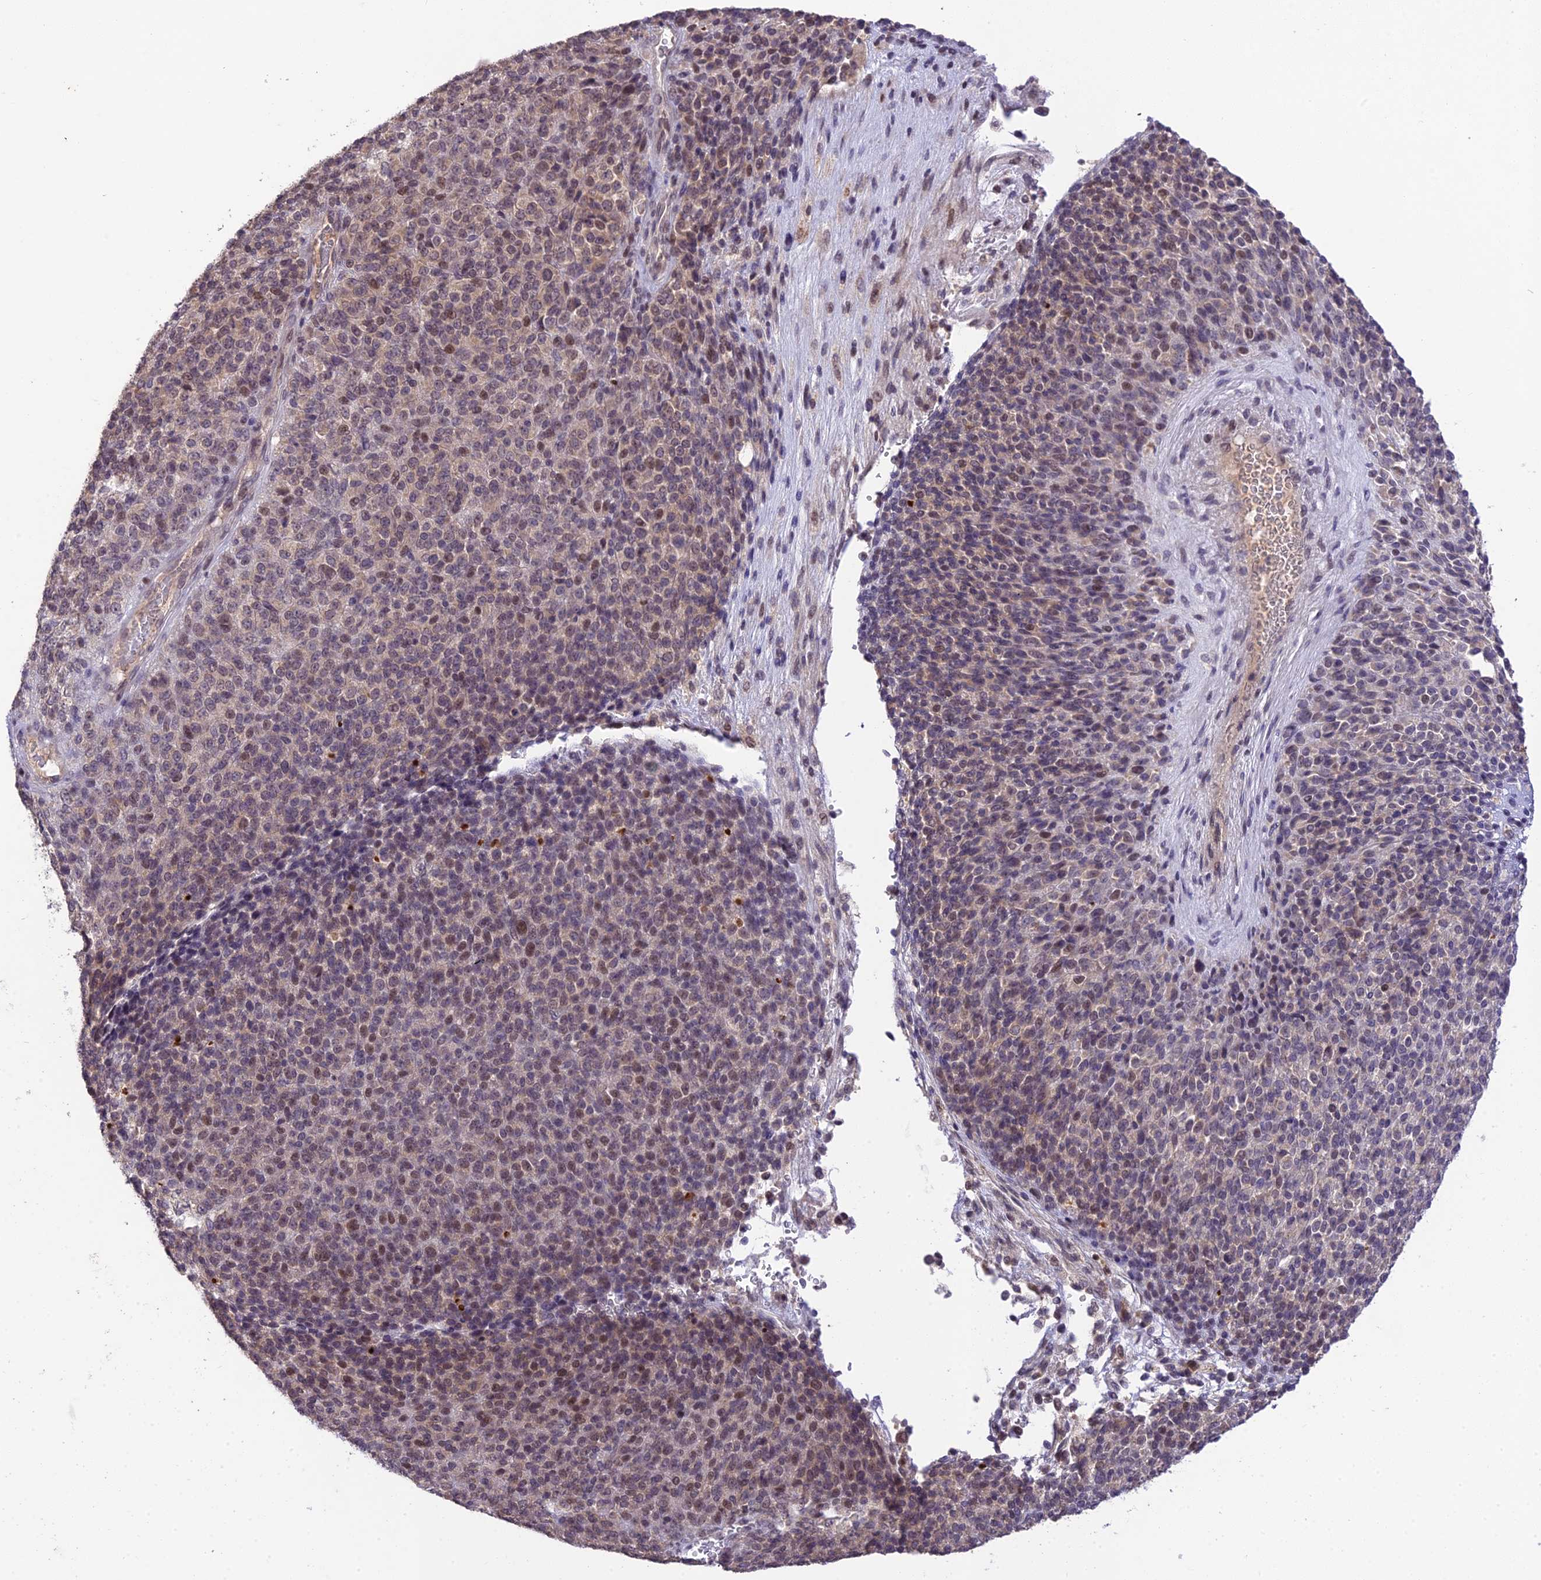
{"staining": {"intensity": "moderate", "quantity": "25%-75%", "location": "nuclear"}, "tissue": "melanoma", "cell_type": "Tumor cells", "image_type": "cancer", "snomed": [{"axis": "morphology", "description": "Malignant melanoma, Metastatic site"}, {"axis": "topography", "description": "Brain"}], "caption": "High-power microscopy captured an immunohistochemistry (IHC) histopathology image of malignant melanoma (metastatic site), revealing moderate nuclear expression in approximately 25%-75% of tumor cells. The staining was performed using DAB (3,3'-diaminobenzidine), with brown indicating positive protein expression. Nuclei are stained blue with hematoxylin.", "gene": "TEKT1", "patient": {"sex": "female", "age": 56}}